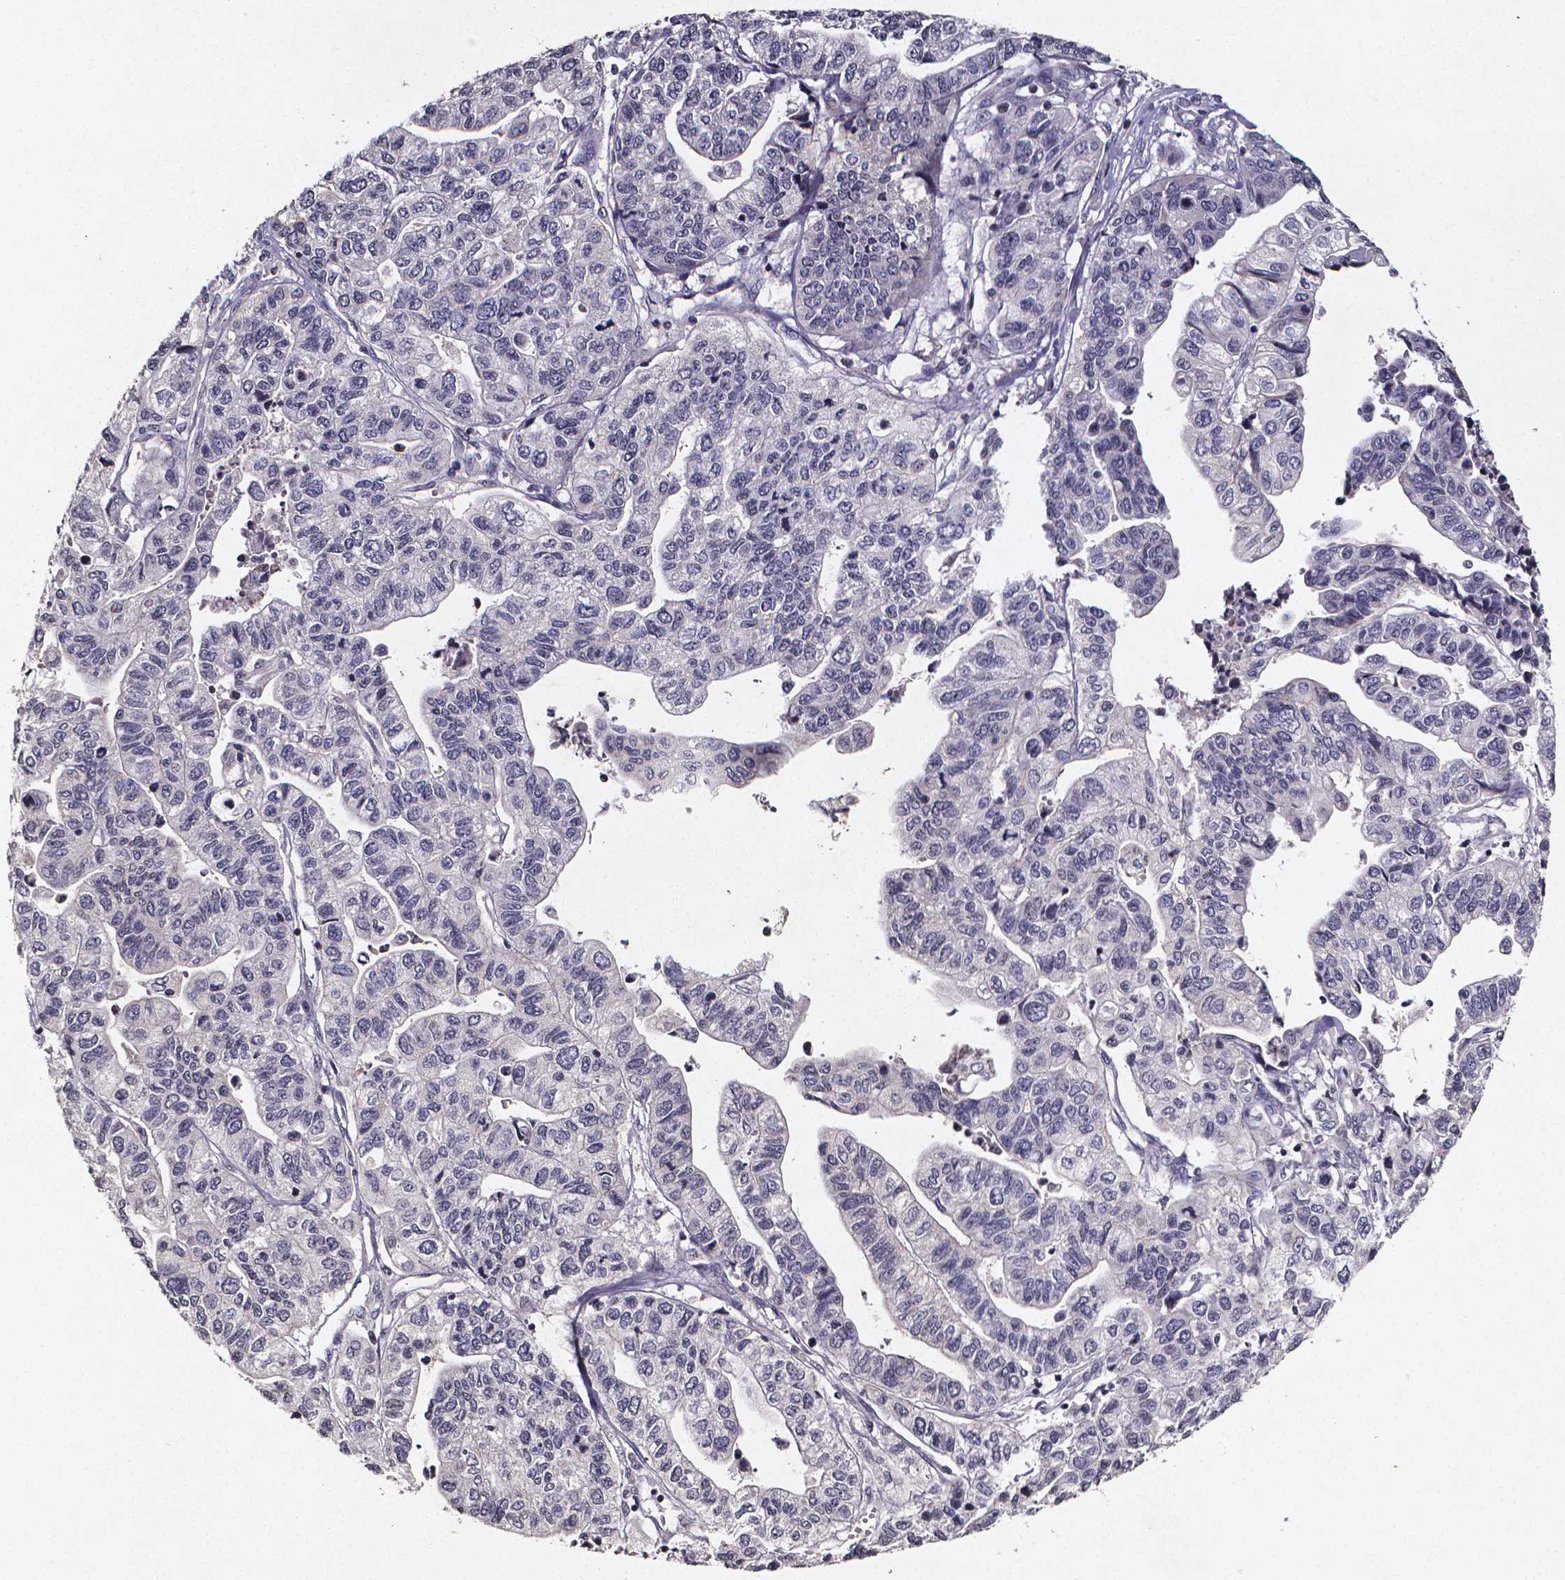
{"staining": {"intensity": "negative", "quantity": "none", "location": "none"}, "tissue": "stomach cancer", "cell_type": "Tumor cells", "image_type": "cancer", "snomed": [{"axis": "morphology", "description": "Adenocarcinoma, NOS"}, {"axis": "topography", "description": "Stomach, upper"}], "caption": "This micrograph is of stomach adenocarcinoma stained with immunohistochemistry (IHC) to label a protein in brown with the nuclei are counter-stained blue. There is no expression in tumor cells.", "gene": "TP73", "patient": {"sex": "female", "age": 67}}